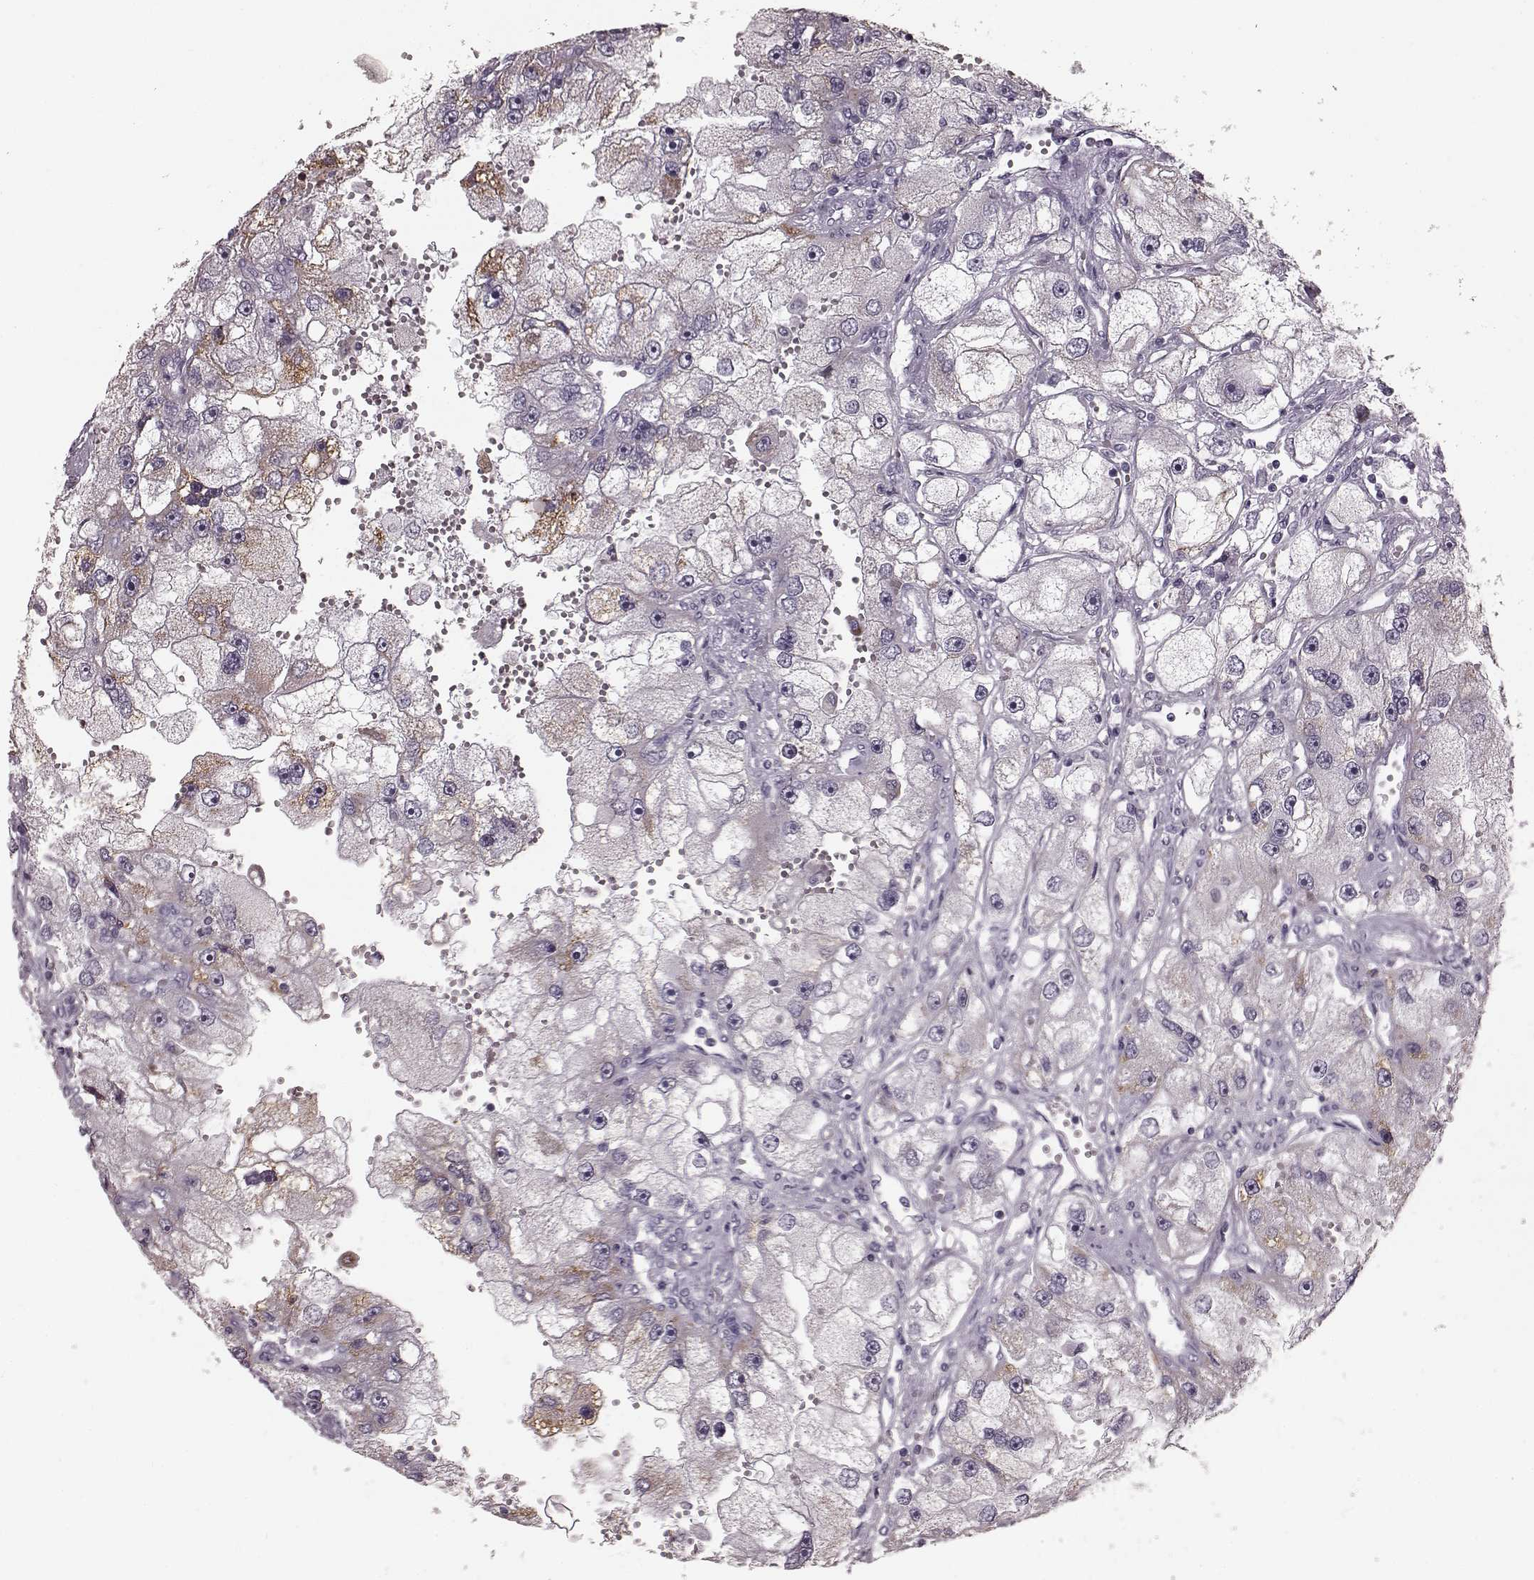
{"staining": {"intensity": "weak", "quantity": "<25%", "location": "cytoplasmic/membranous"}, "tissue": "renal cancer", "cell_type": "Tumor cells", "image_type": "cancer", "snomed": [{"axis": "morphology", "description": "Adenocarcinoma, NOS"}, {"axis": "topography", "description": "Kidney"}], "caption": "A high-resolution micrograph shows immunohistochemistry (IHC) staining of adenocarcinoma (renal), which demonstrates no significant positivity in tumor cells.", "gene": "CST7", "patient": {"sex": "male", "age": 63}}